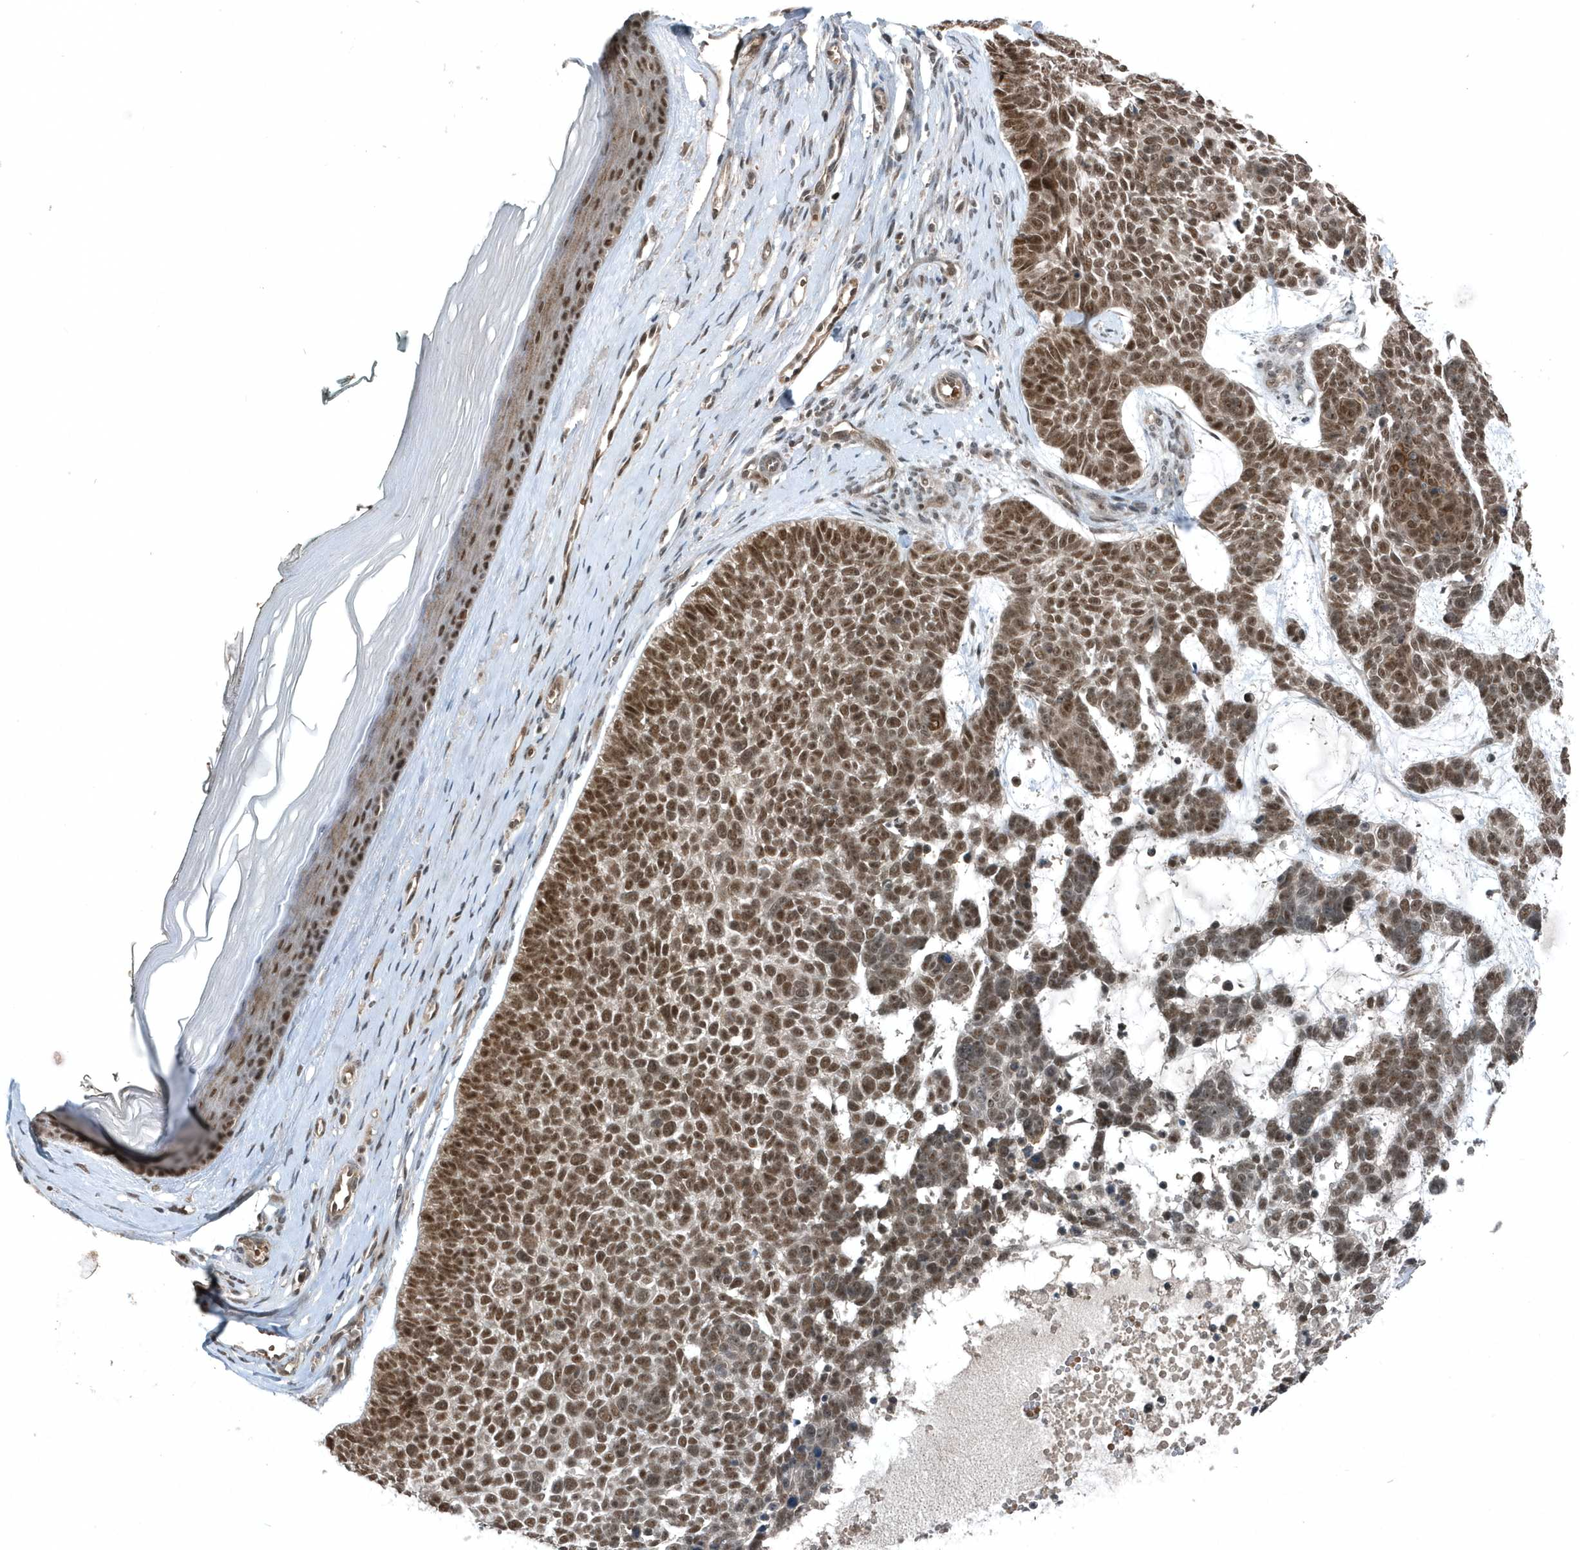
{"staining": {"intensity": "strong", "quantity": ">75%", "location": "nuclear"}, "tissue": "skin cancer", "cell_type": "Tumor cells", "image_type": "cancer", "snomed": [{"axis": "morphology", "description": "Basal cell carcinoma"}, {"axis": "topography", "description": "Skin"}], "caption": "Protein analysis of skin basal cell carcinoma tissue exhibits strong nuclear expression in approximately >75% of tumor cells.", "gene": "QTRT2", "patient": {"sex": "female", "age": 81}}